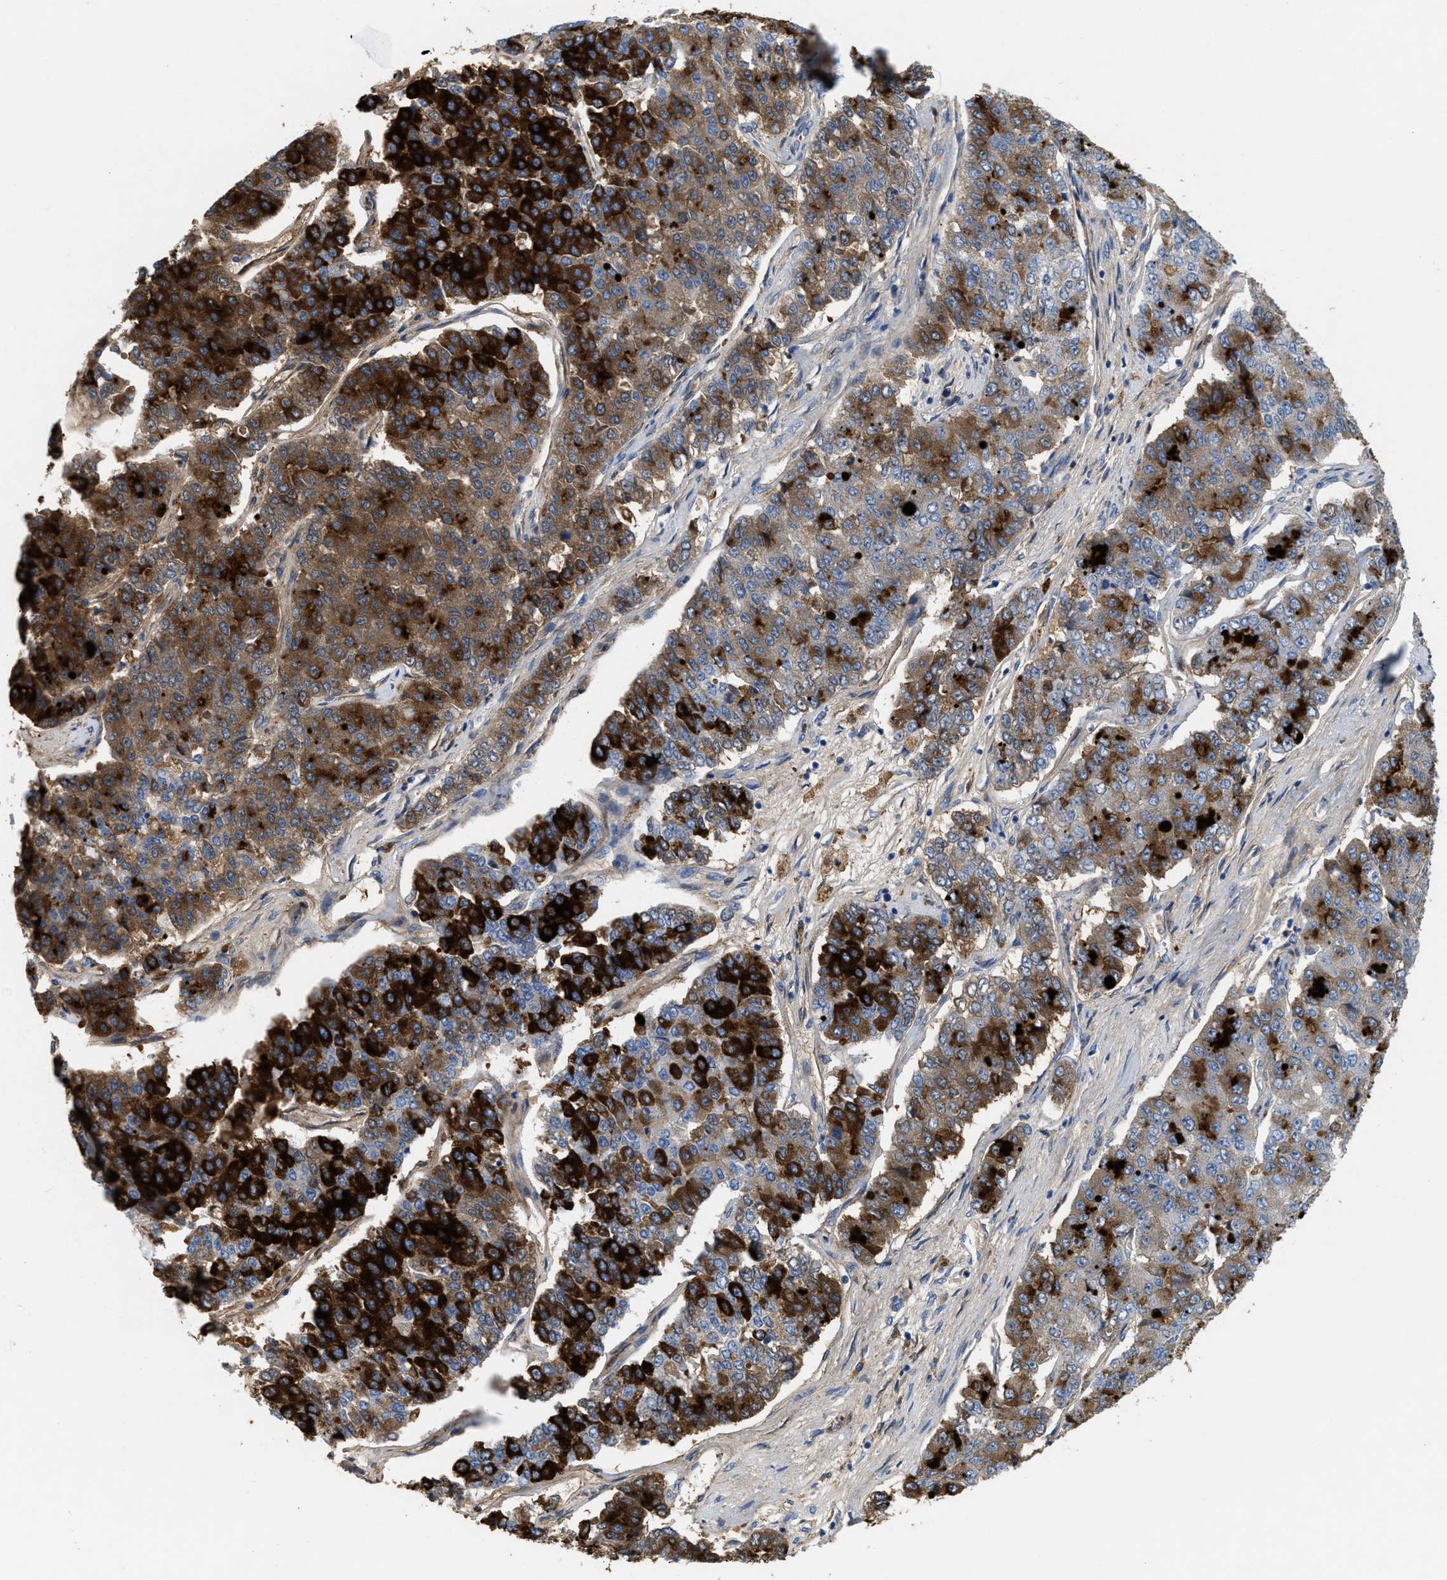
{"staining": {"intensity": "strong", "quantity": ">75%", "location": "cytoplasmic/membranous"}, "tissue": "pancreatic cancer", "cell_type": "Tumor cells", "image_type": "cancer", "snomed": [{"axis": "morphology", "description": "Adenocarcinoma, NOS"}, {"axis": "topography", "description": "Pancreas"}], "caption": "An image showing strong cytoplasmic/membranous positivity in about >75% of tumor cells in adenocarcinoma (pancreatic), as visualized by brown immunohistochemical staining.", "gene": "CPA2", "patient": {"sex": "male", "age": 50}}